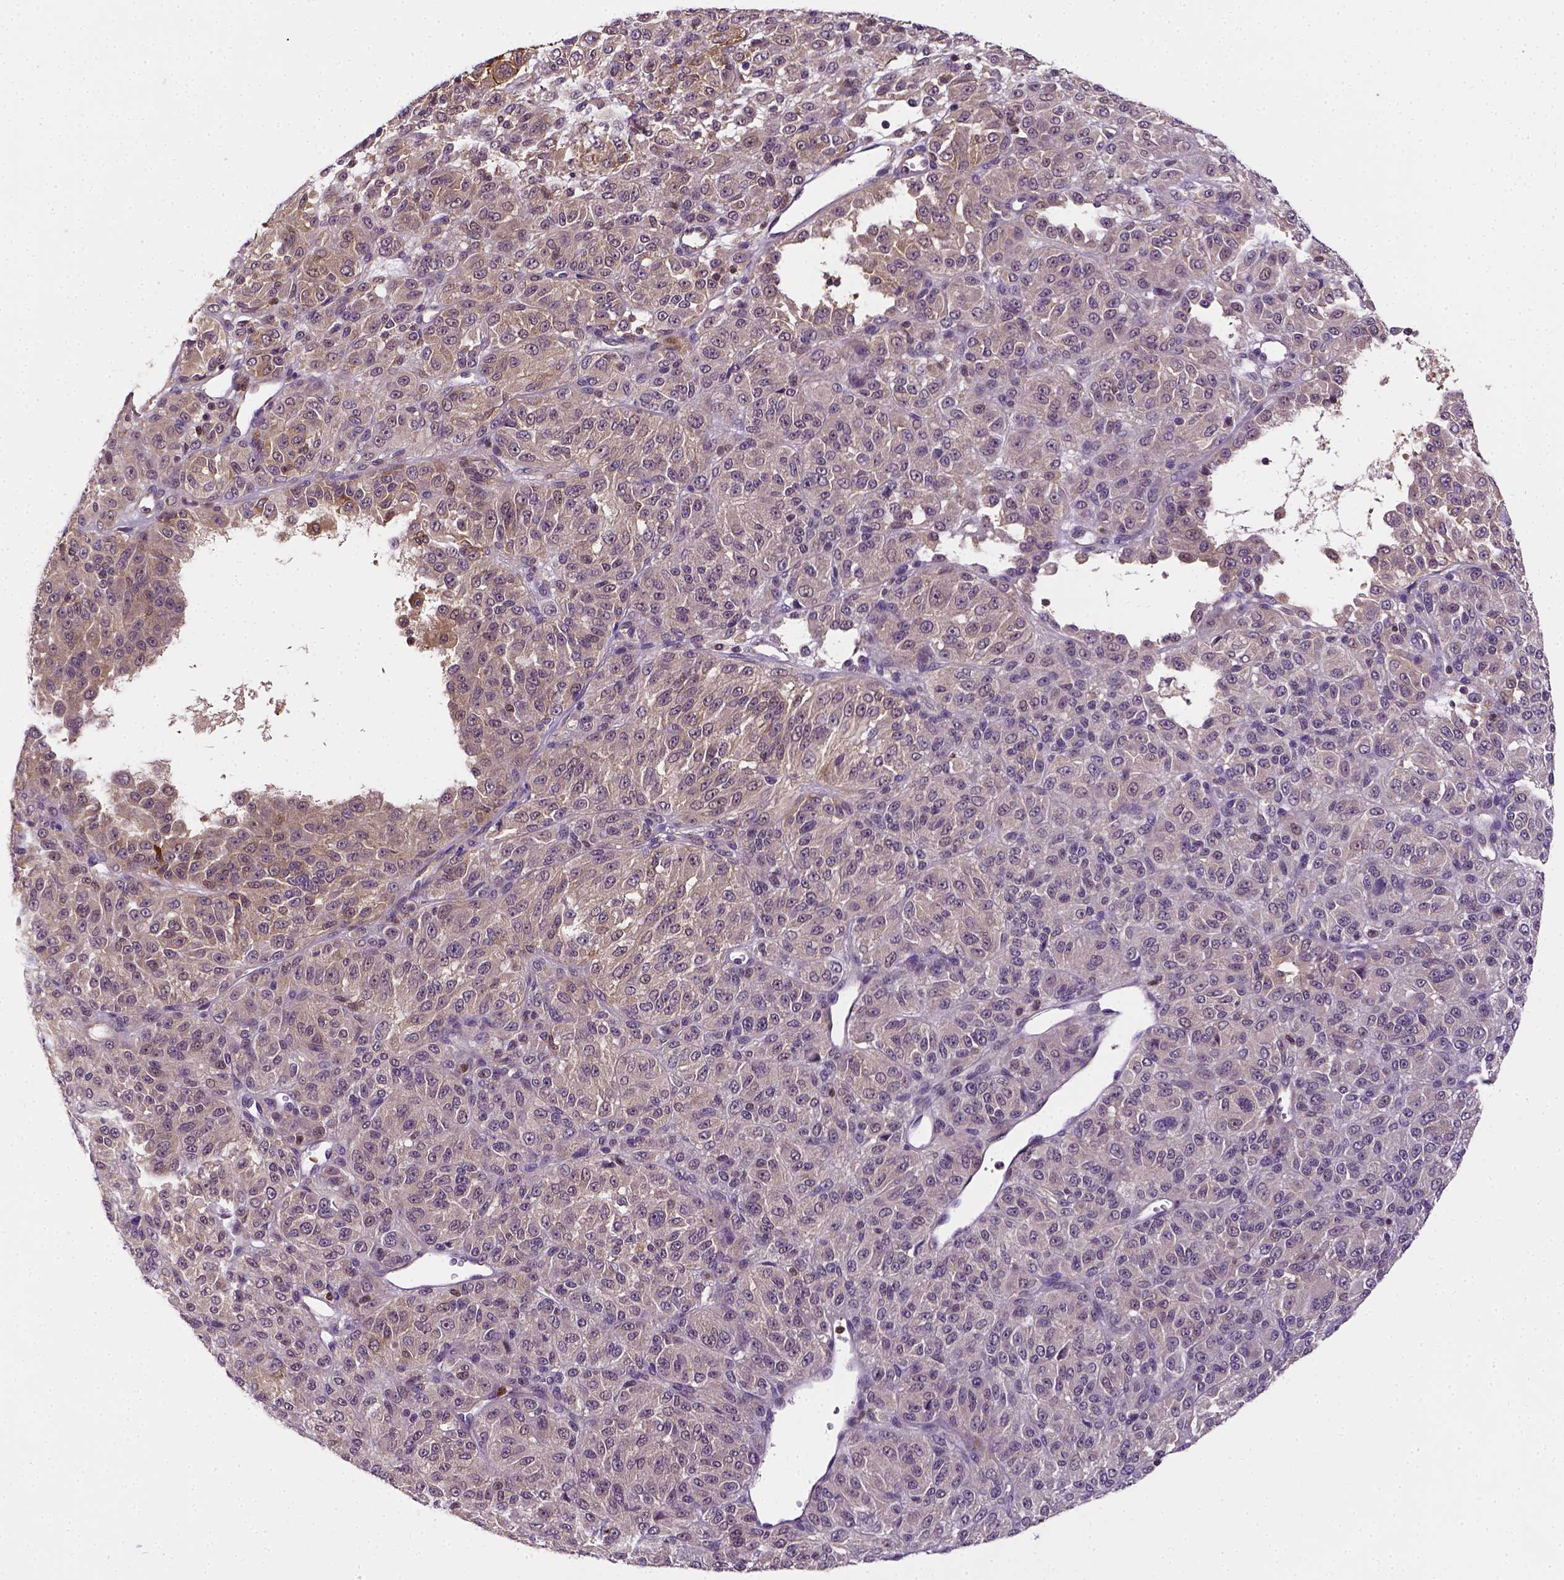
{"staining": {"intensity": "weak", "quantity": "25%-75%", "location": "cytoplasmic/membranous"}, "tissue": "melanoma", "cell_type": "Tumor cells", "image_type": "cancer", "snomed": [{"axis": "morphology", "description": "Malignant melanoma, Metastatic site"}, {"axis": "topography", "description": "Brain"}], "caption": "This photomicrograph reveals melanoma stained with immunohistochemistry to label a protein in brown. The cytoplasmic/membranous of tumor cells show weak positivity for the protein. Nuclei are counter-stained blue.", "gene": "MATK", "patient": {"sex": "female", "age": 56}}